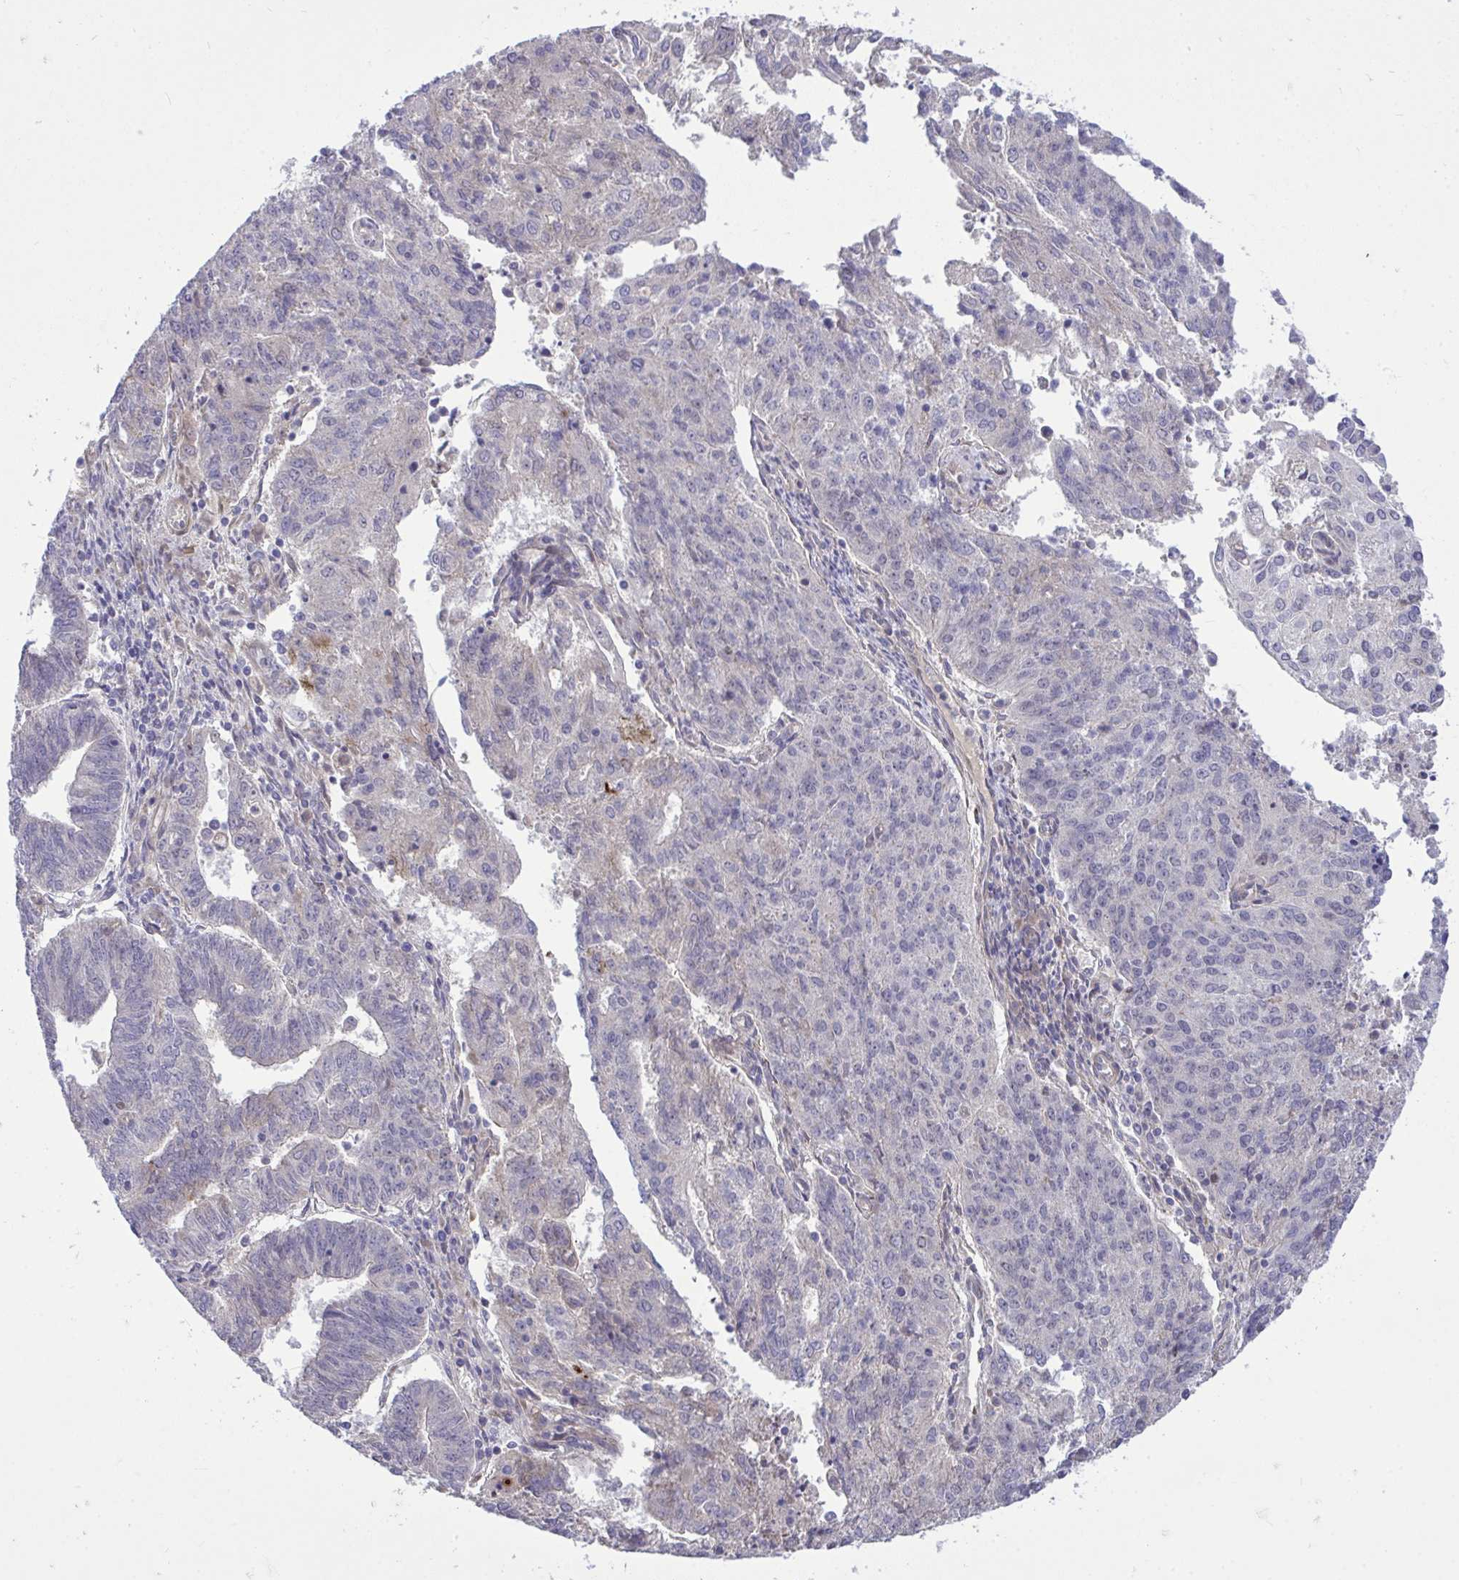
{"staining": {"intensity": "negative", "quantity": "none", "location": "none"}, "tissue": "endometrial cancer", "cell_type": "Tumor cells", "image_type": "cancer", "snomed": [{"axis": "morphology", "description": "Adenocarcinoma, NOS"}, {"axis": "topography", "description": "Endometrium"}], "caption": "This is an IHC micrograph of human endometrial cancer. There is no expression in tumor cells.", "gene": "HMBOX1", "patient": {"sex": "female", "age": 82}}